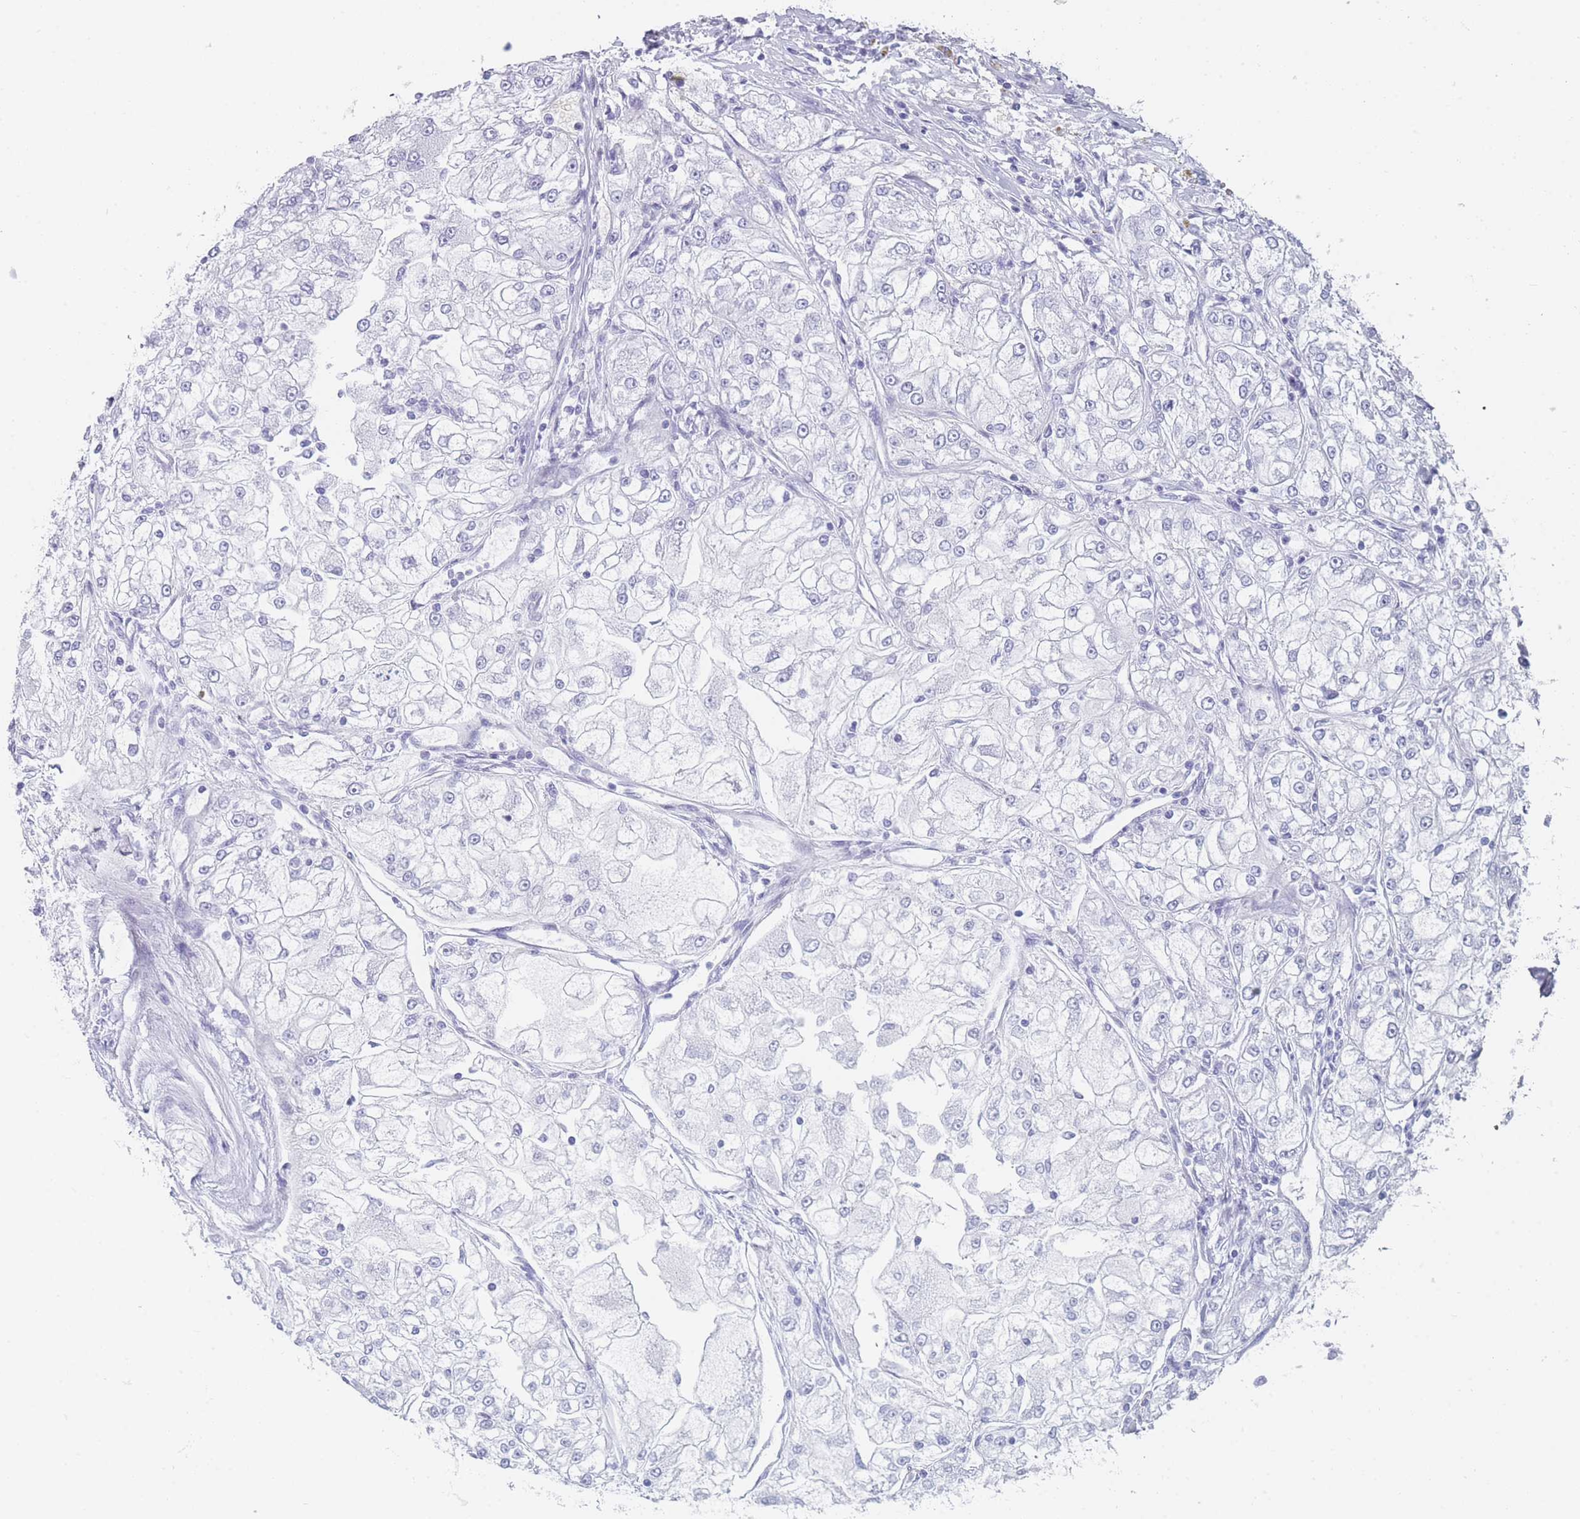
{"staining": {"intensity": "negative", "quantity": "none", "location": "none"}, "tissue": "renal cancer", "cell_type": "Tumor cells", "image_type": "cancer", "snomed": [{"axis": "morphology", "description": "Adenocarcinoma, NOS"}, {"axis": "topography", "description": "Kidney"}], "caption": "High magnification brightfield microscopy of renal adenocarcinoma stained with DAB (brown) and counterstained with hematoxylin (blue): tumor cells show no significant expression.", "gene": "OR5D16", "patient": {"sex": "female", "age": 72}}